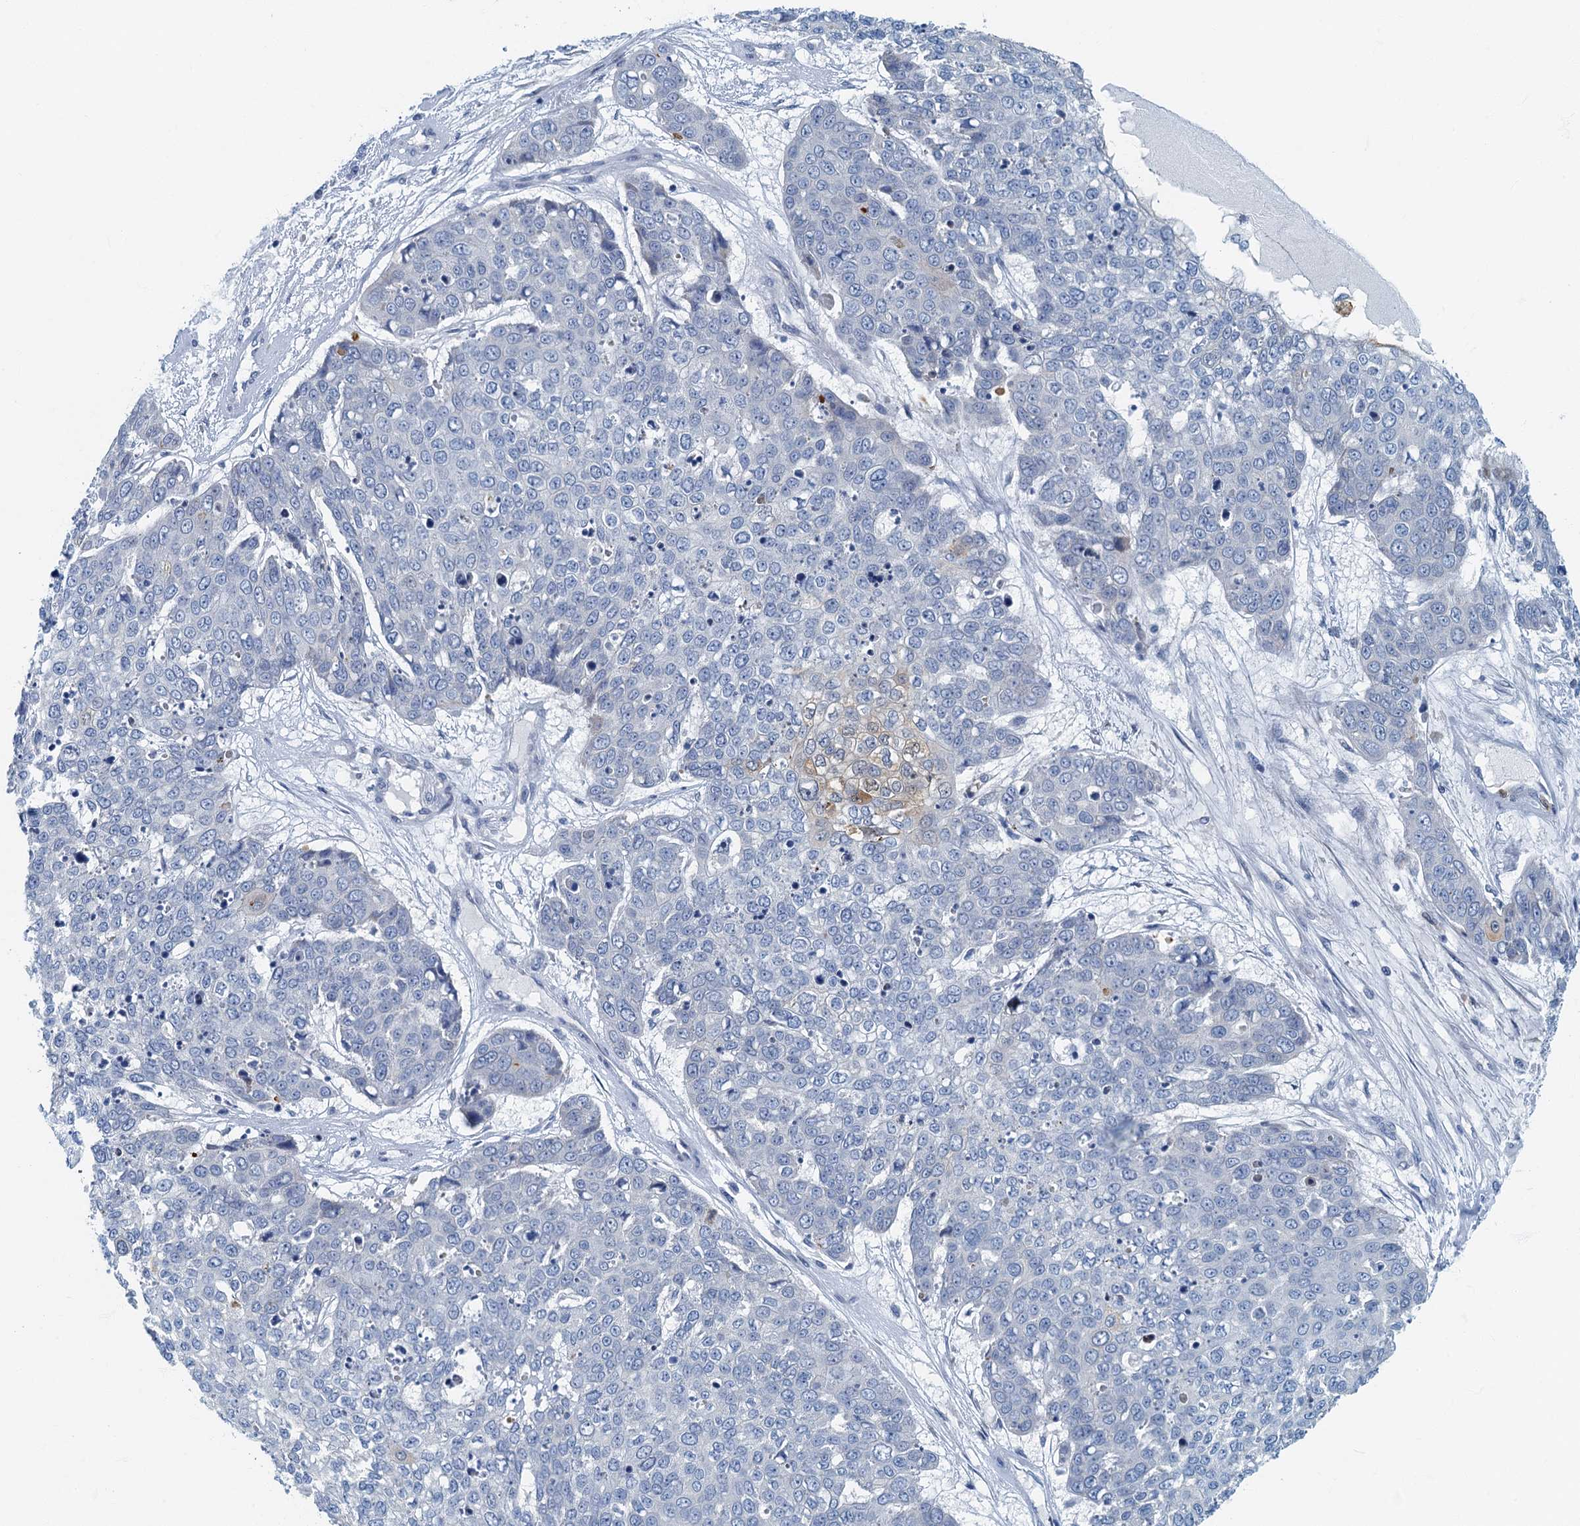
{"staining": {"intensity": "negative", "quantity": "none", "location": "none"}, "tissue": "skin cancer", "cell_type": "Tumor cells", "image_type": "cancer", "snomed": [{"axis": "morphology", "description": "Squamous cell carcinoma, NOS"}, {"axis": "topography", "description": "Skin"}], "caption": "Tumor cells are negative for protein expression in human skin cancer.", "gene": "ANKDD1A", "patient": {"sex": "male", "age": 71}}